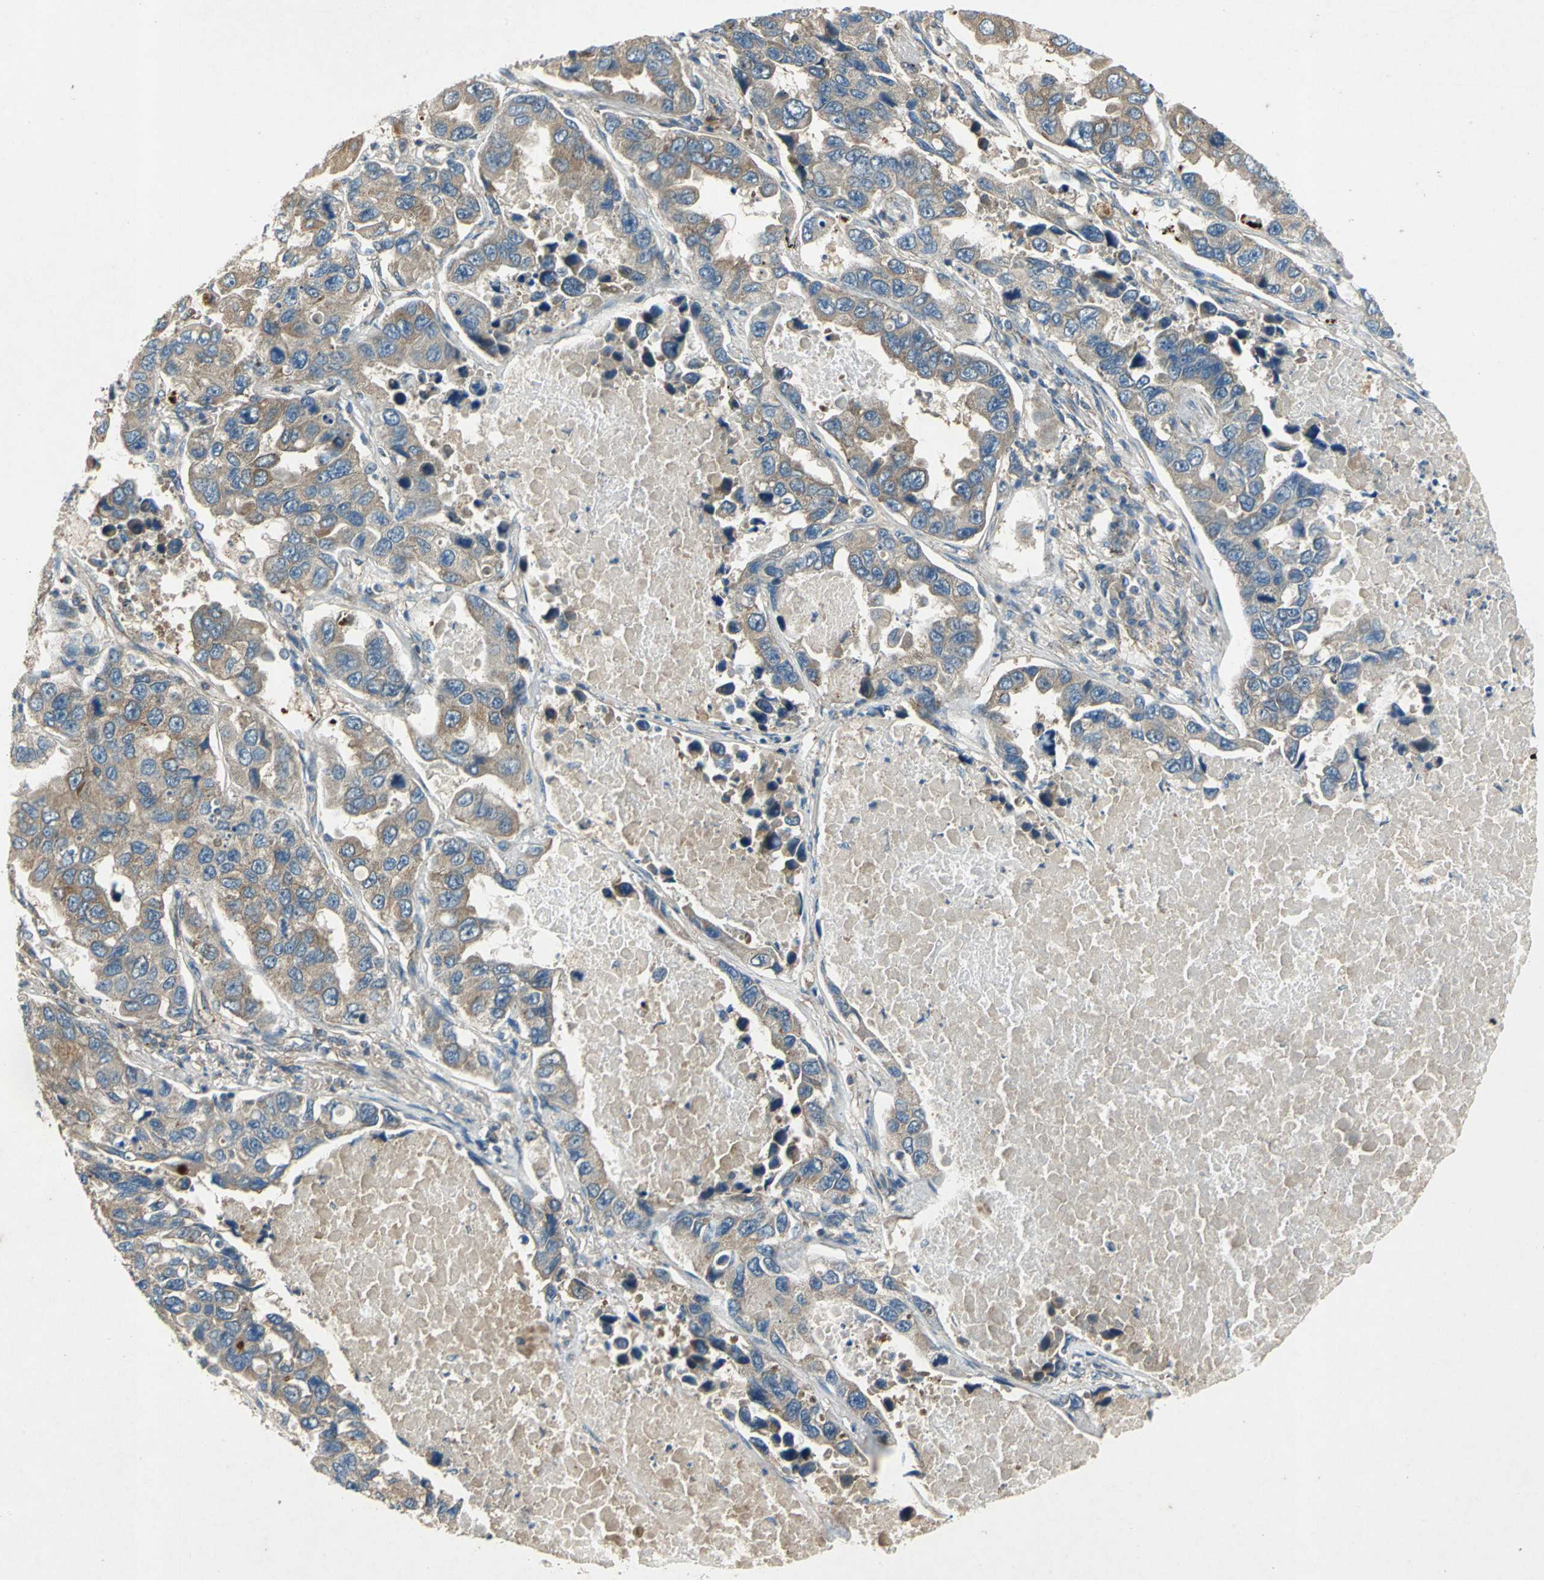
{"staining": {"intensity": "moderate", "quantity": "25%-75%", "location": "cytoplasmic/membranous"}, "tissue": "lung cancer", "cell_type": "Tumor cells", "image_type": "cancer", "snomed": [{"axis": "morphology", "description": "Adenocarcinoma, NOS"}, {"axis": "topography", "description": "Lung"}], "caption": "Human lung adenocarcinoma stained with a brown dye reveals moderate cytoplasmic/membranous positive staining in approximately 25%-75% of tumor cells.", "gene": "EMCN", "patient": {"sex": "male", "age": 64}}